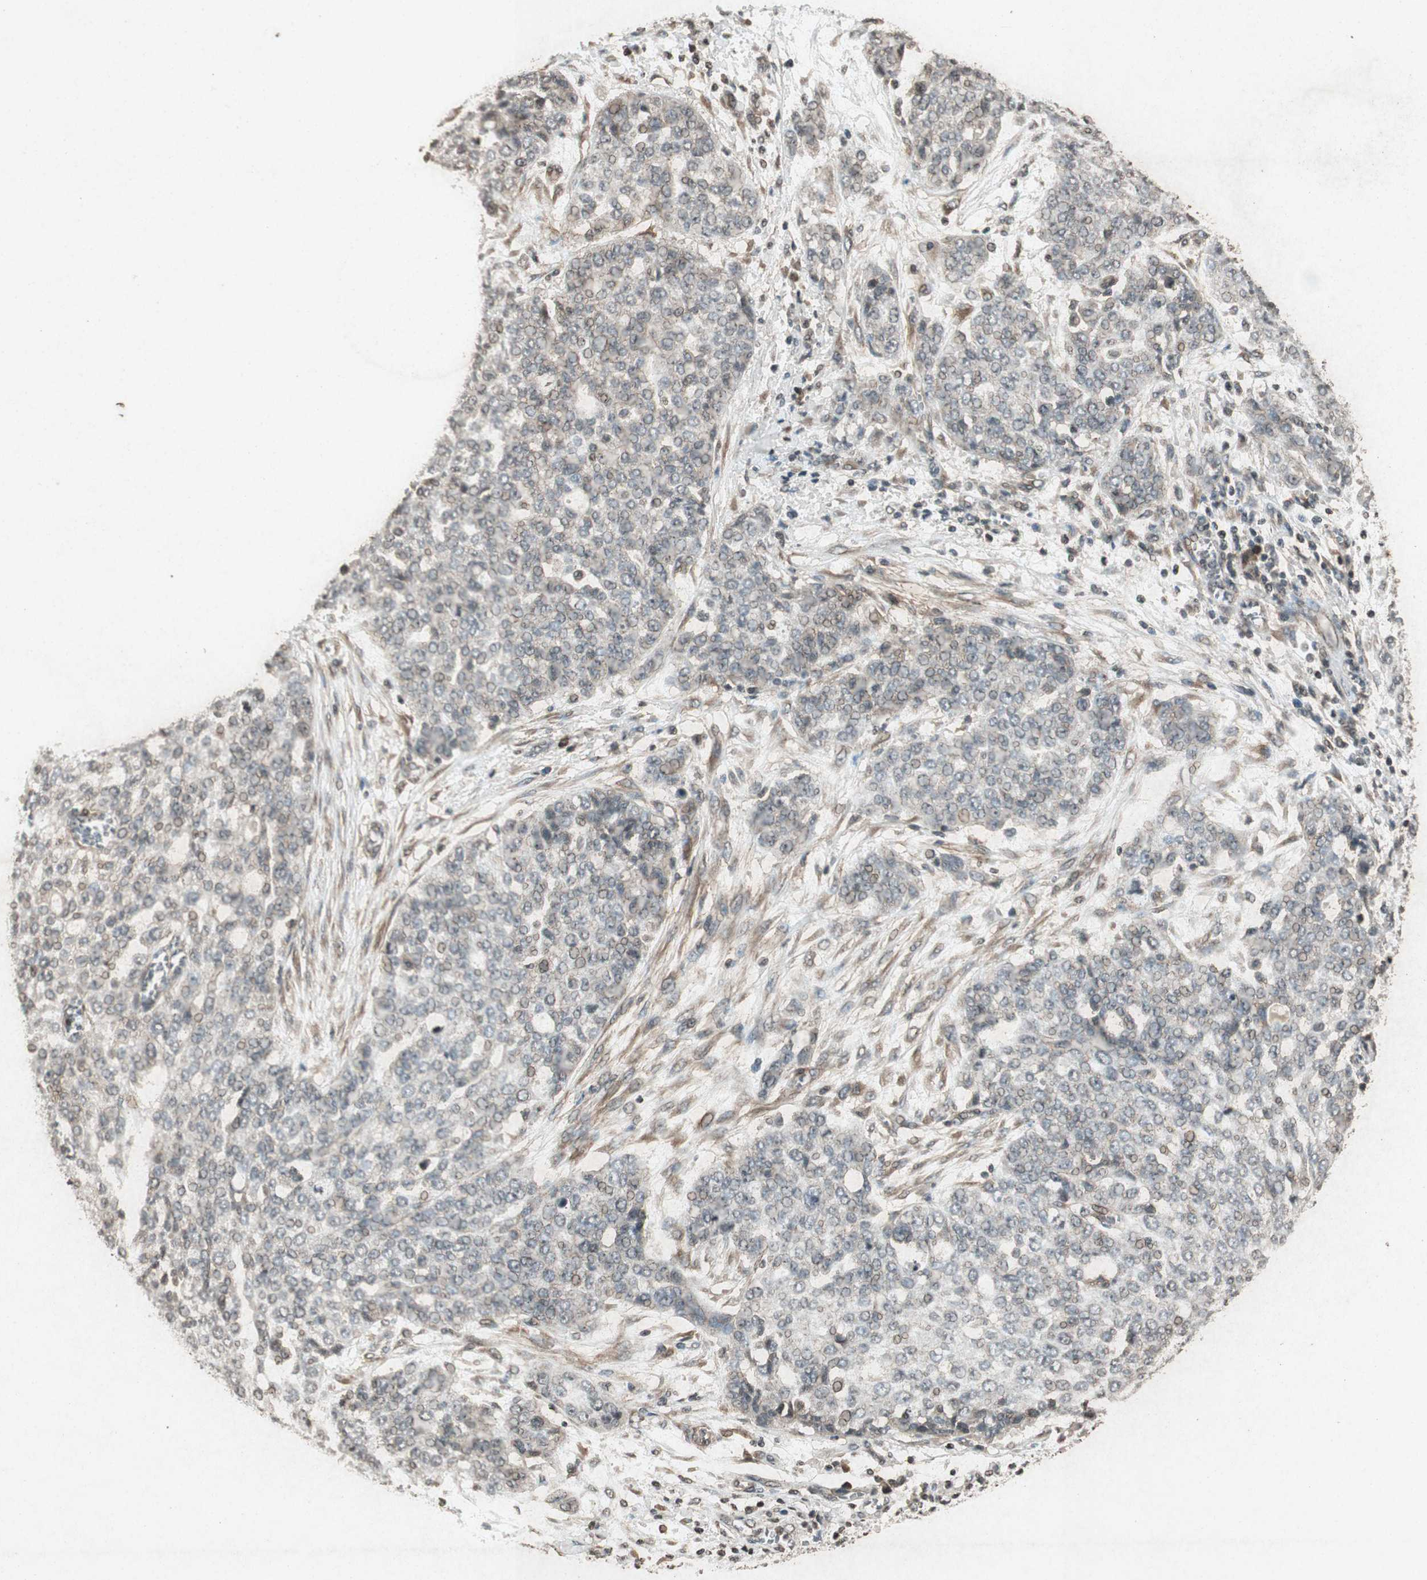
{"staining": {"intensity": "weak", "quantity": "25%-75%", "location": "nuclear"}, "tissue": "ovarian cancer", "cell_type": "Tumor cells", "image_type": "cancer", "snomed": [{"axis": "morphology", "description": "Cystadenocarcinoma, serous, NOS"}, {"axis": "topography", "description": "Soft tissue"}, {"axis": "topography", "description": "Ovary"}], "caption": "A photomicrograph of human serous cystadenocarcinoma (ovarian) stained for a protein exhibits weak nuclear brown staining in tumor cells.", "gene": "PRKG1", "patient": {"sex": "female", "age": 57}}